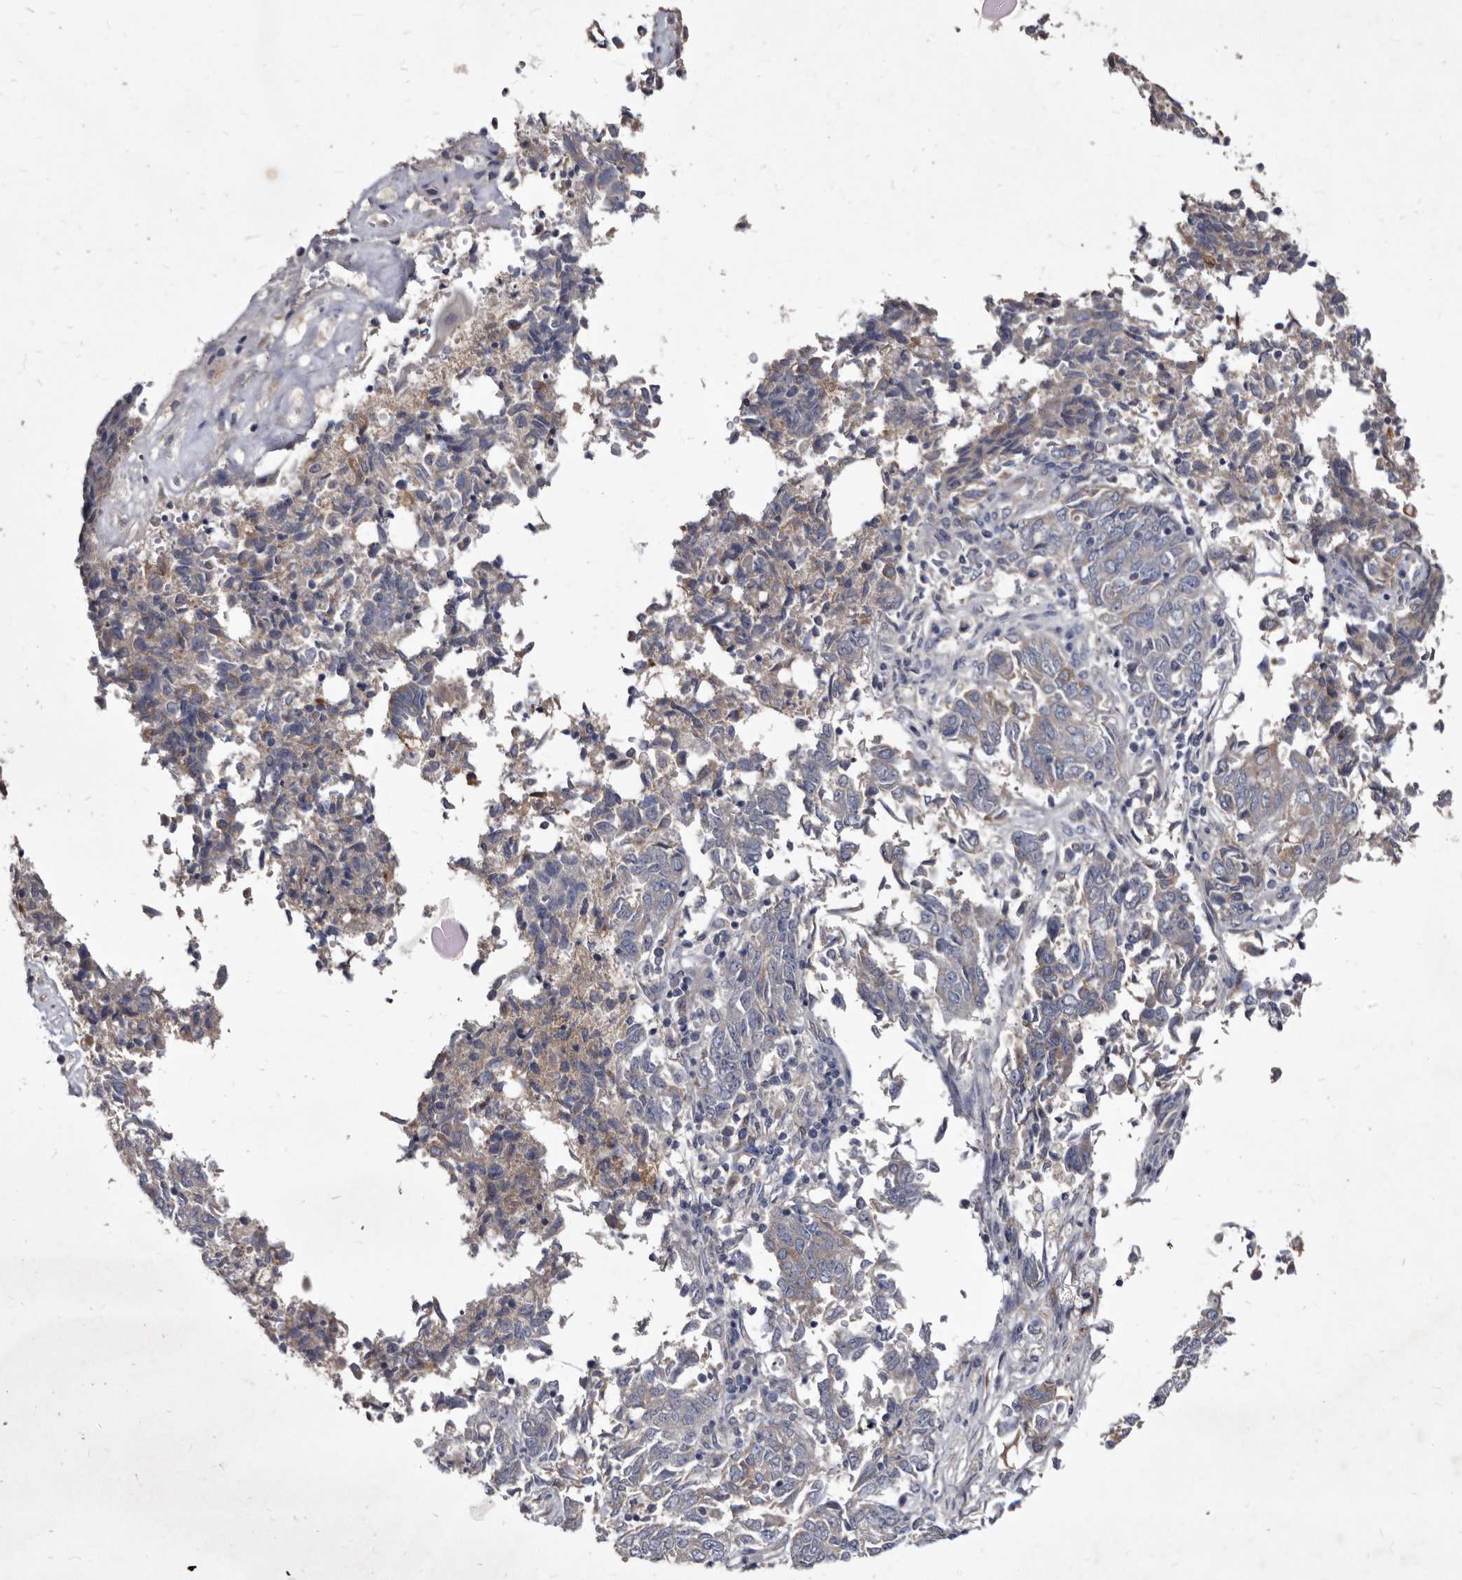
{"staining": {"intensity": "weak", "quantity": "<25%", "location": "cytoplasmic/membranous"}, "tissue": "endometrial cancer", "cell_type": "Tumor cells", "image_type": "cancer", "snomed": [{"axis": "morphology", "description": "Adenocarcinoma, NOS"}, {"axis": "topography", "description": "Endometrium"}], "caption": "There is no significant positivity in tumor cells of endometrial adenocarcinoma. (Brightfield microscopy of DAB (3,3'-diaminobenzidine) immunohistochemistry (IHC) at high magnification).", "gene": "SLC39A2", "patient": {"sex": "female", "age": 80}}